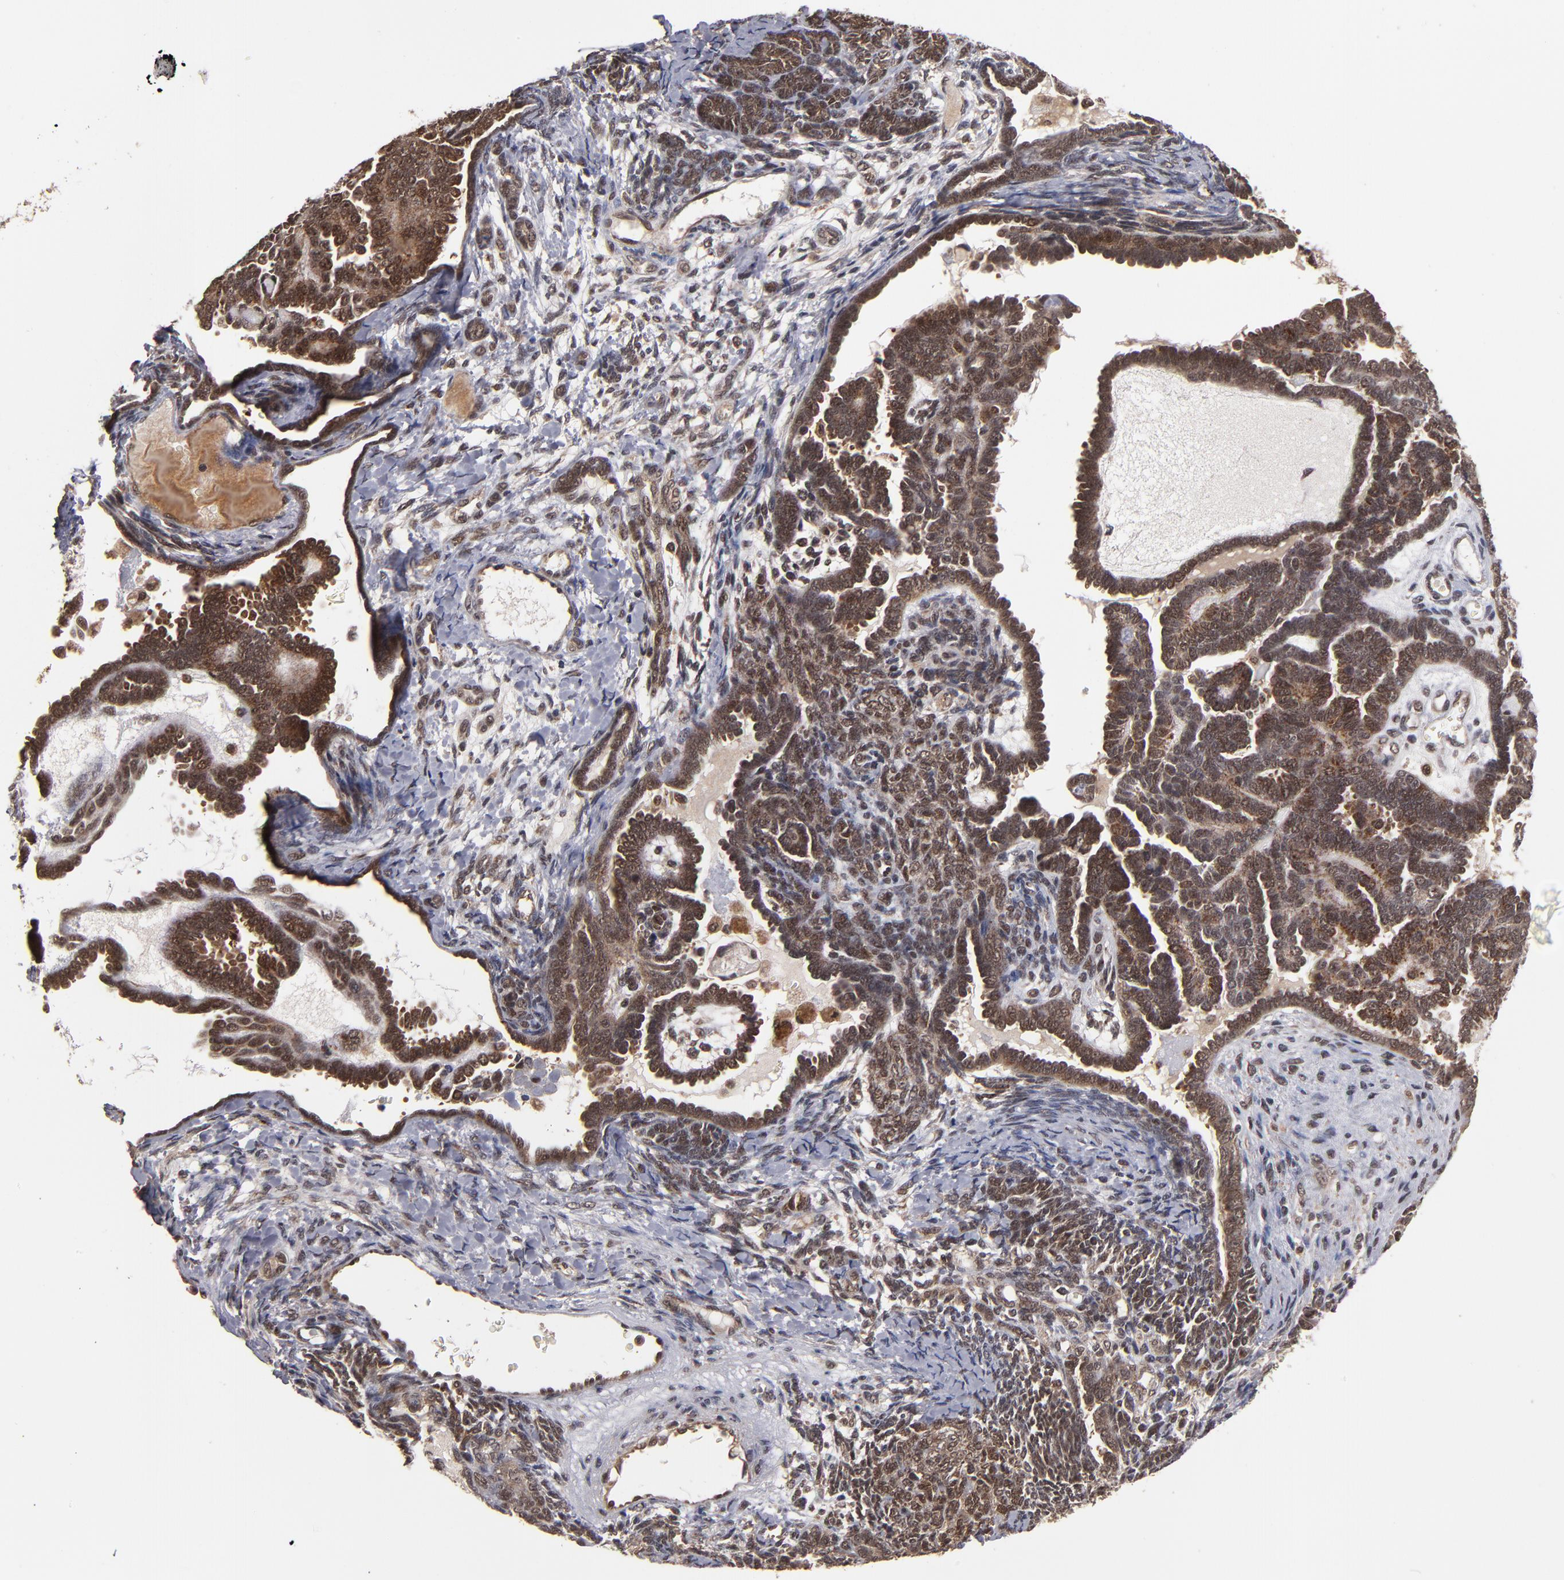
{"staining": {"intensity": "moderate", "quantity": ">75%", "location": "cytoplasmic/membranous"}, "tissue": "endometrial cancer", "cell_type": "Tumor cells", "image_type": "cancer", "snomed": [{"axis": "morphology", "description": "Neoplasm, malignant, NOS"}, {"axis": "topography", "description": "Endometrium"}], "caption": "Human endometrial cancer stained with a protein marker demonstrates moderate staining in tumor cells.", "gene": "CUL5", "patient": {"sex": "female", "age": 74}}